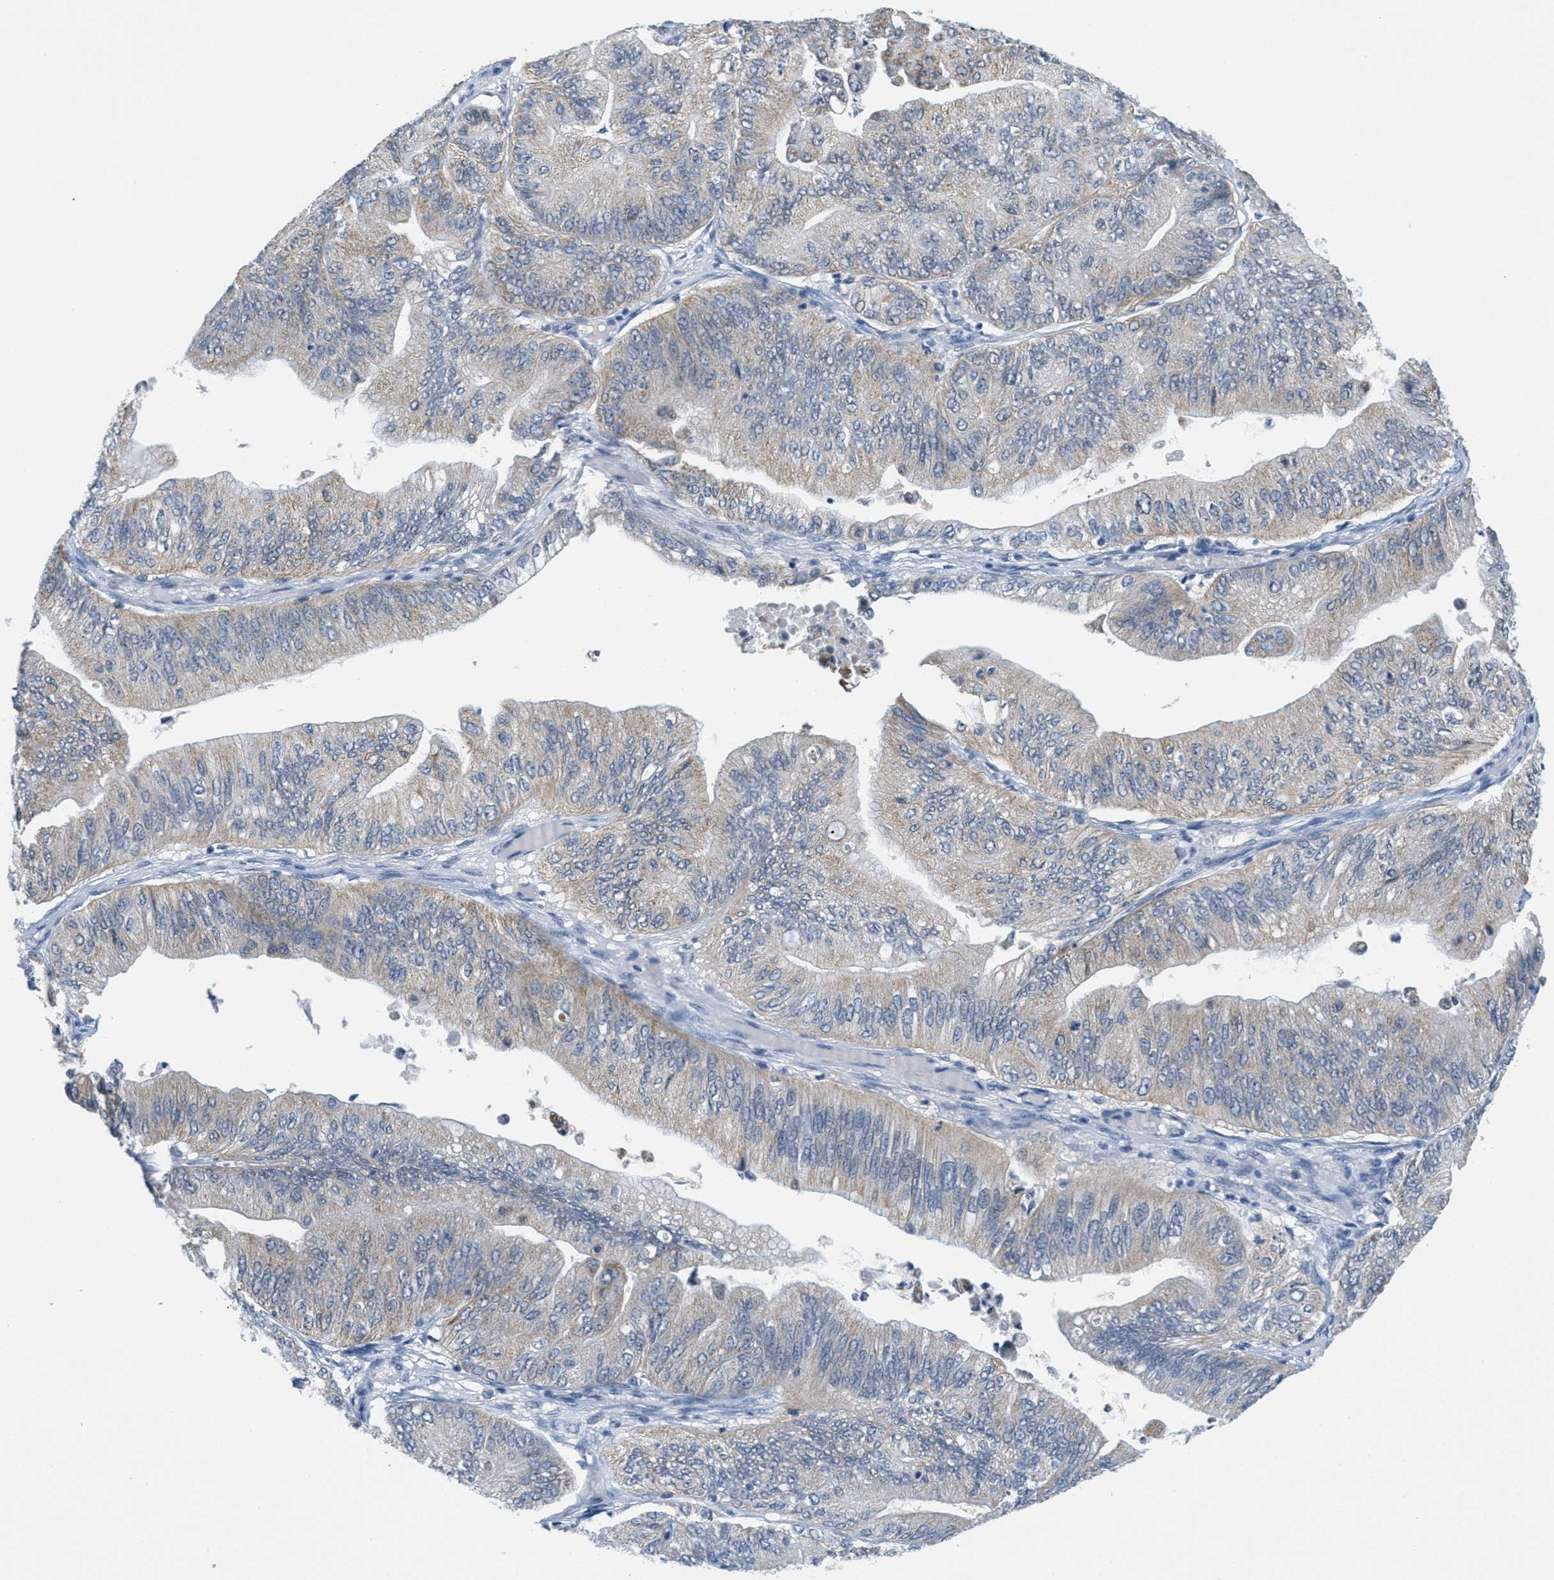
{"staining": {"intensity": "weak", "quantity": "<25%", "location": "cytoplasmic/membranous"}, "tissue": "ovarian cancer", "cell_type": "Tumor cells", "image_type": "cancer", "snomed": [{"axis": "morphology", "description": "Cystadenocarcinoma, mucinous, NOS"}, {"axis": "topography", "description": "Ovary"}], "caption": "The image shows no staining of tumor cells in ovarian cancer.", "gene": "HS3ST2", "patient": {"sex": "female", "age": 61}}